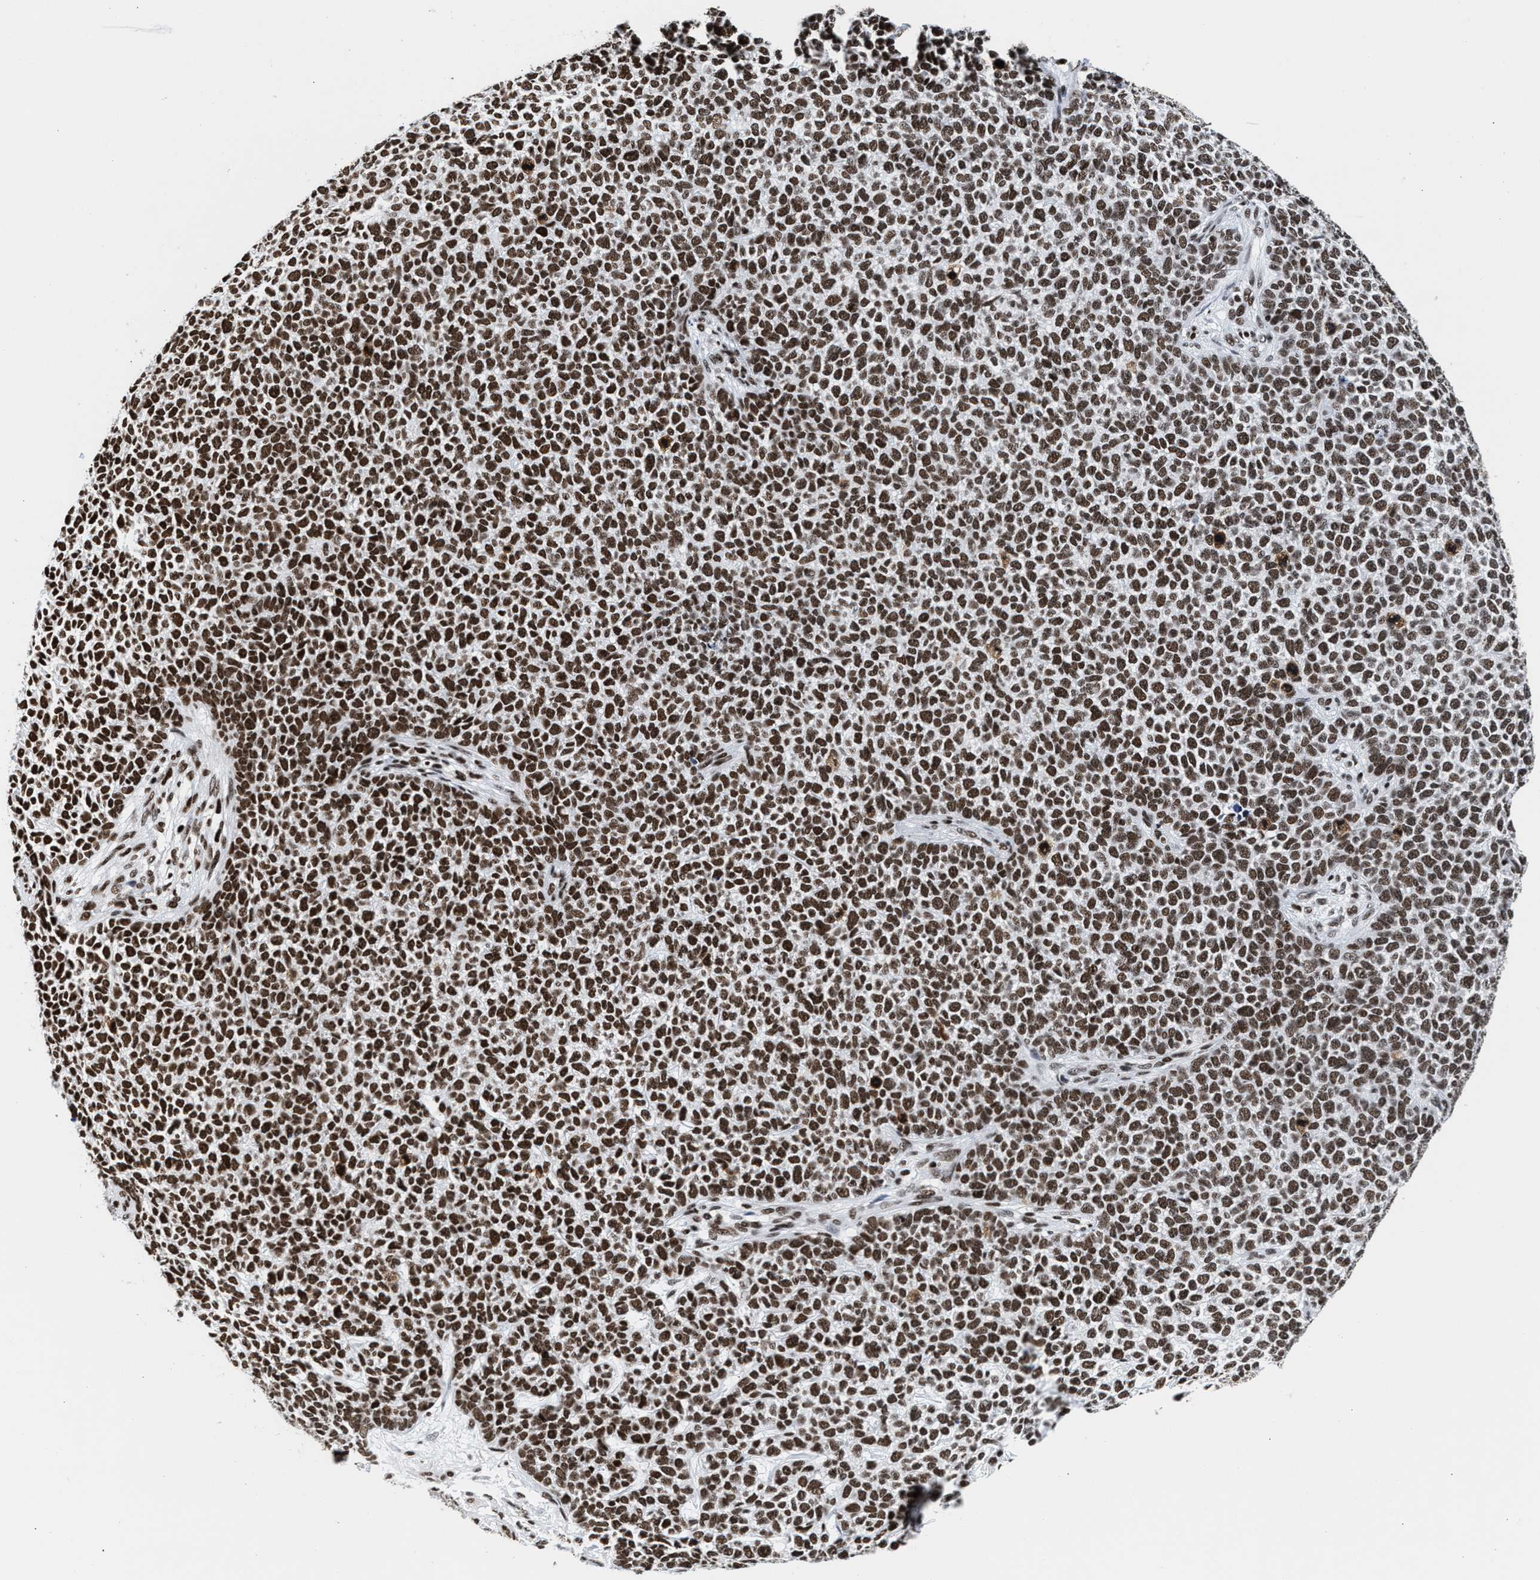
{"staining": {"intensity": "strong", "quantity": ">75%", "location": "nuclear"}, "tissue": "skin cancer", "cell_type": "Tumor cells", "image_type": "cancer", "snomed": [{"axis": "morphology", "description": "Basal cell carcinoma"}, {"axis": "topography", "description": "Skin"}], "caption": "Brown immunohistochemical staining in basal cell carcinoma (skin) demonstrates strong nuclear positivity in approximately >75% of tumor cells. (Brightfield microscopy of DAB IHC at high magnification).", "gene": "RAD21", "patient": {"sex": "female", "age": 84}}